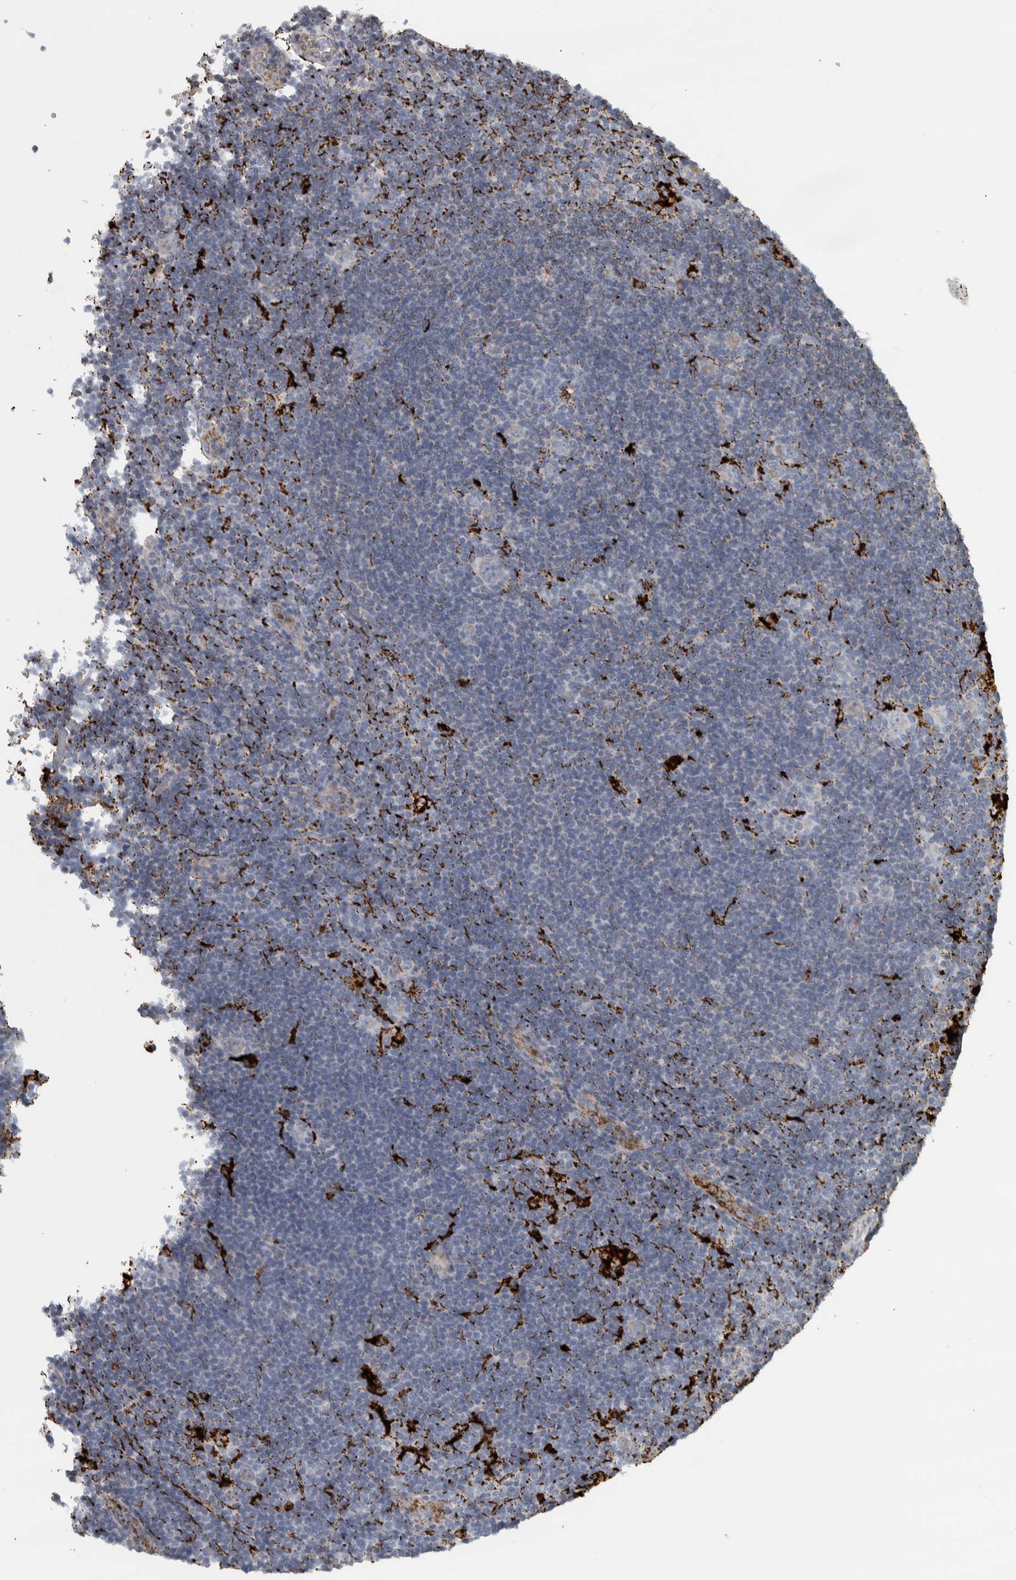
{"staining": {"intensity": "negative", "quantity": "none", "location": "none"}, "tissue": "lymphoma", "cell_type": "Tumor cells", "image_type": "cancer", "snomed": [{"axis": "morphology", "description": "Hodgkin's disease, NOS"}, {"axis": "topography", "description": "Lymph node"}], "caption": "A high-resolution photomicrograph shows immunohistochemistry staining of lymphoma, which demonstrates no significant expression in tumor cells.", "gene": "FAM78A", "patient": {"sex": "female", "age": 57}}